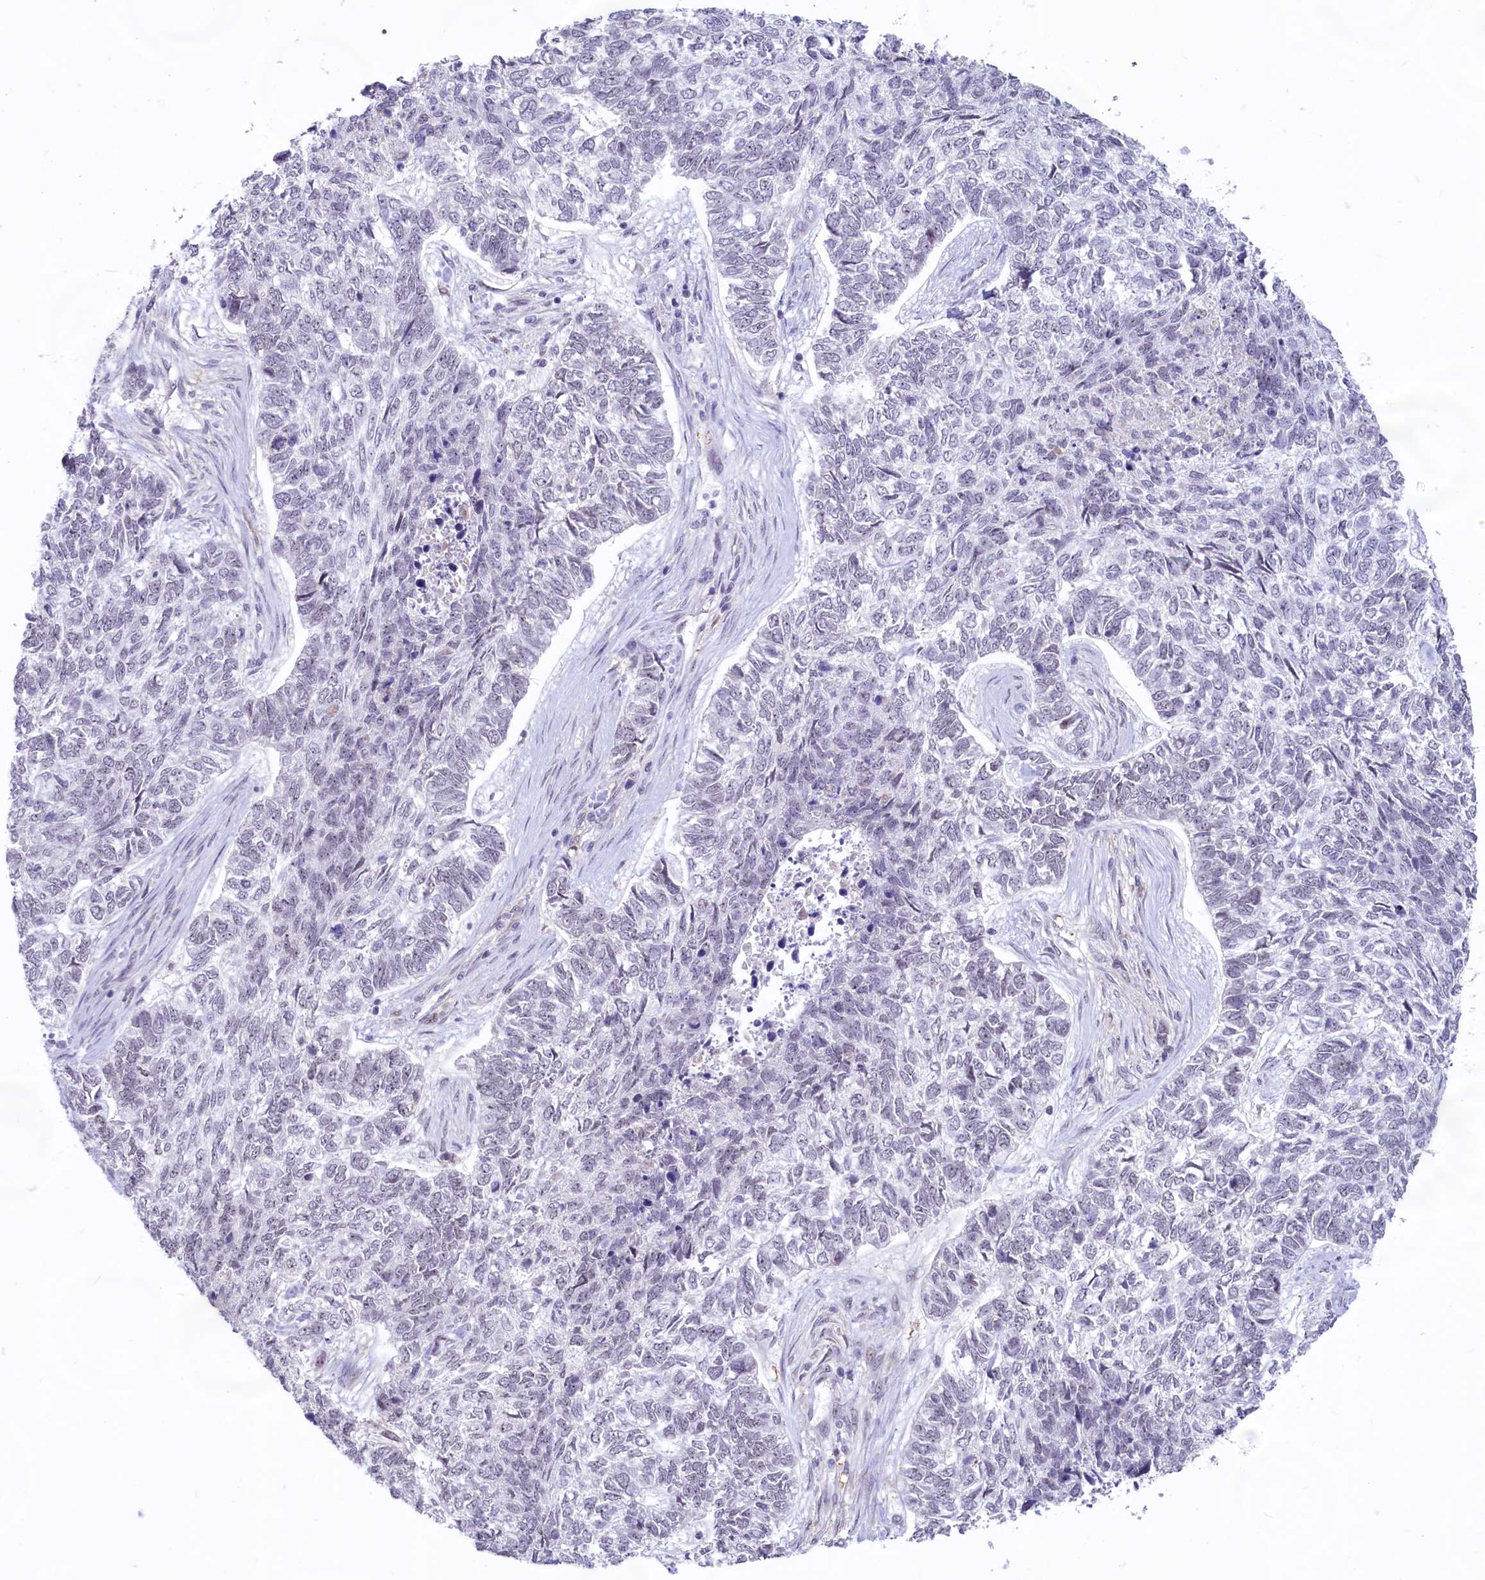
{"staining": {"intensity": "weak", "quantity": "<25%", "location": "nuclear"}, "tissue": "skin cancer", "cell_type": "Tumor cells", "image_type": "cancer", "snomed": [{"axis": "morphology", "description": "Basal cell carcinoma"}, {"axis": "topography", "description": "Skin"}], "caption": "Immunohistochemical staining of skin cancer reveals no significant expression in tumor cells.", "gene": "C1D", "patient": {"sex": "female", "age": 65}}